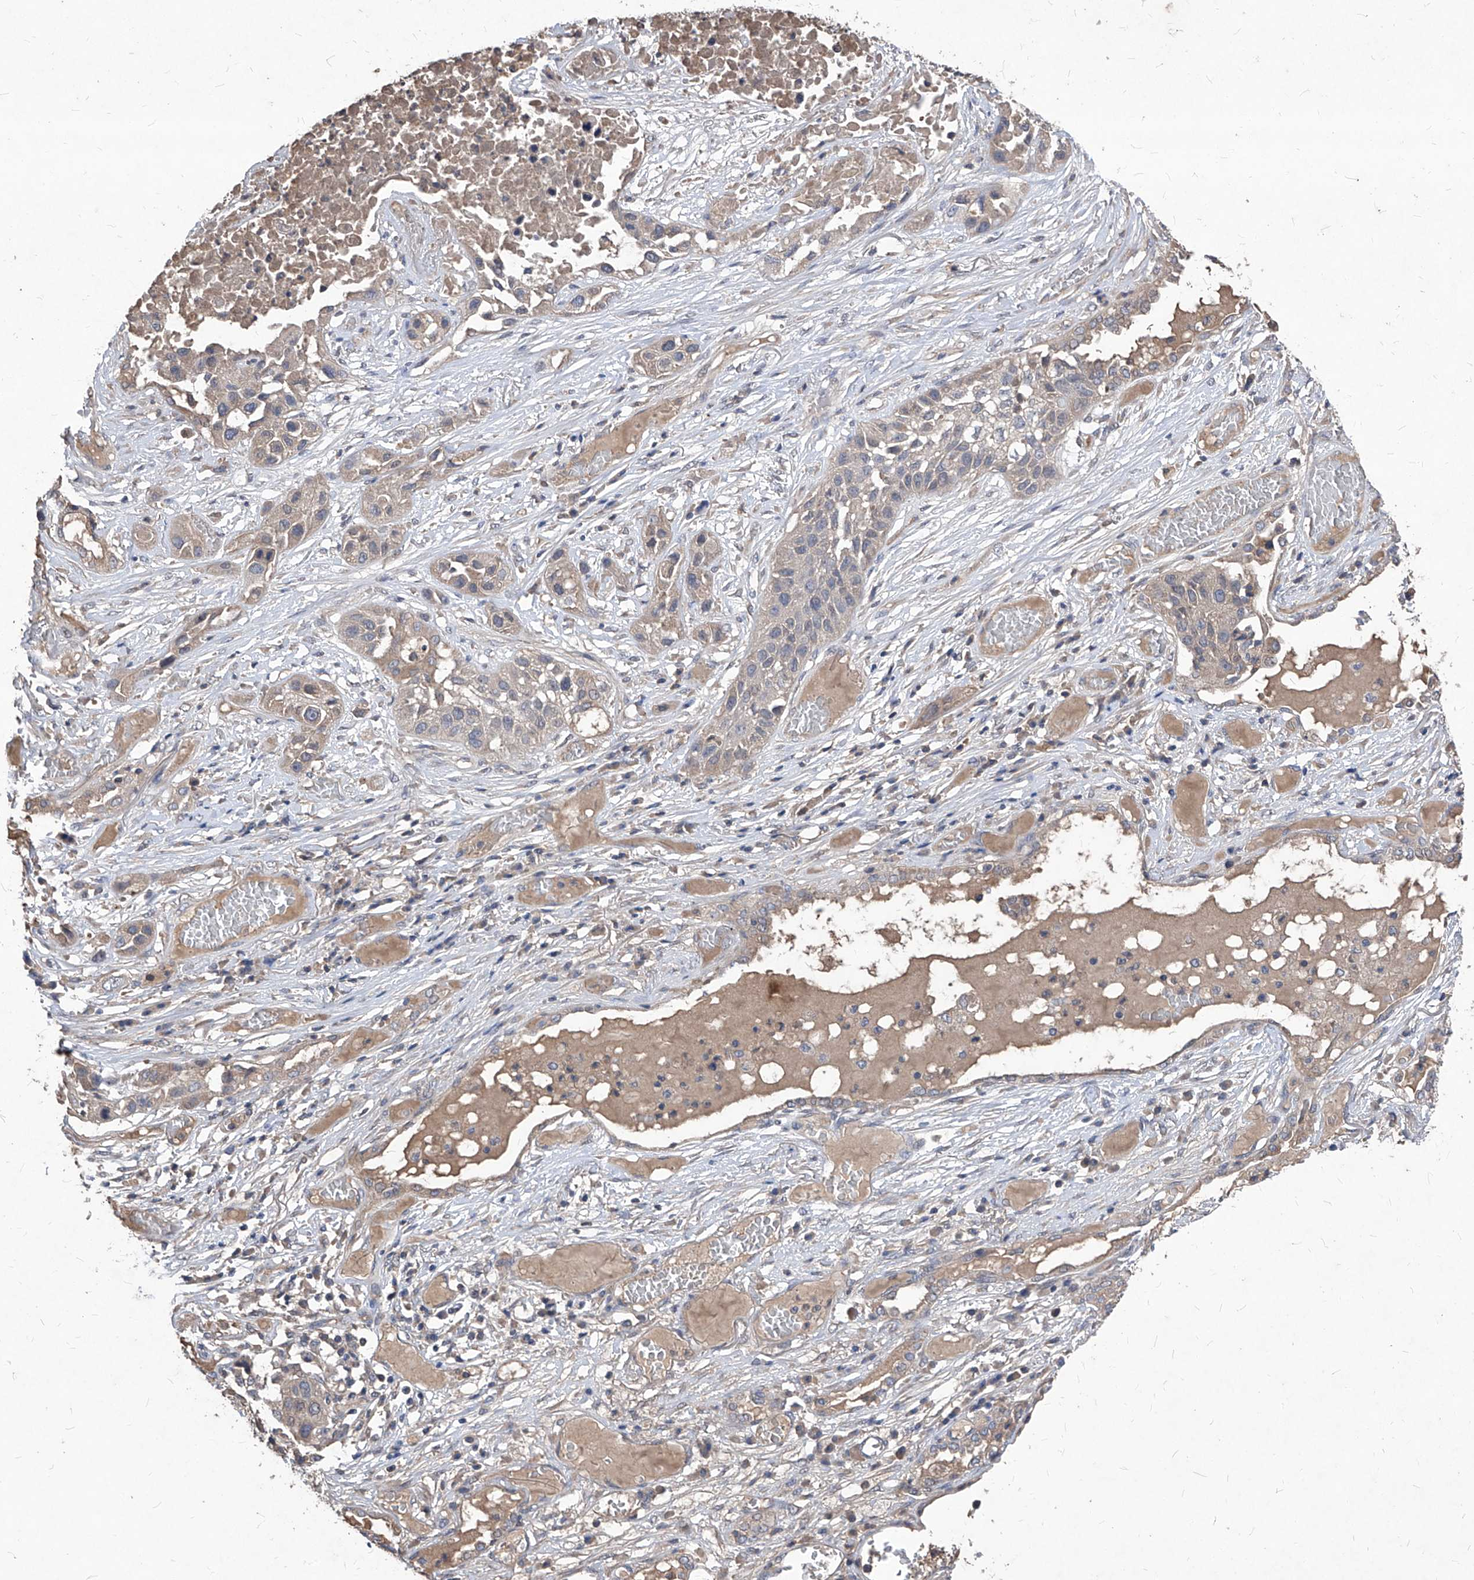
{"staining": {"intensity": "weak", "quantity": "25%-75%", "location": "cytoplasmic/membranous"}, "tissue": "lung cancer", "cell_type": "Tumor cells", "image_type": "cancer", "snomed": [{"axis": "morphology", "description": "Squamous cell carcinoma, NOS"}, {"axis": "topography", "description": "Lung"}], "caption": "The immunohistochemical stain shows weak cytoplasmic/membranous expression in tumor cells of squamous cell carcinoma (lung) tissue.", "gene": "SYNGR1", "patient": {"sex": "male", "age": 71}}